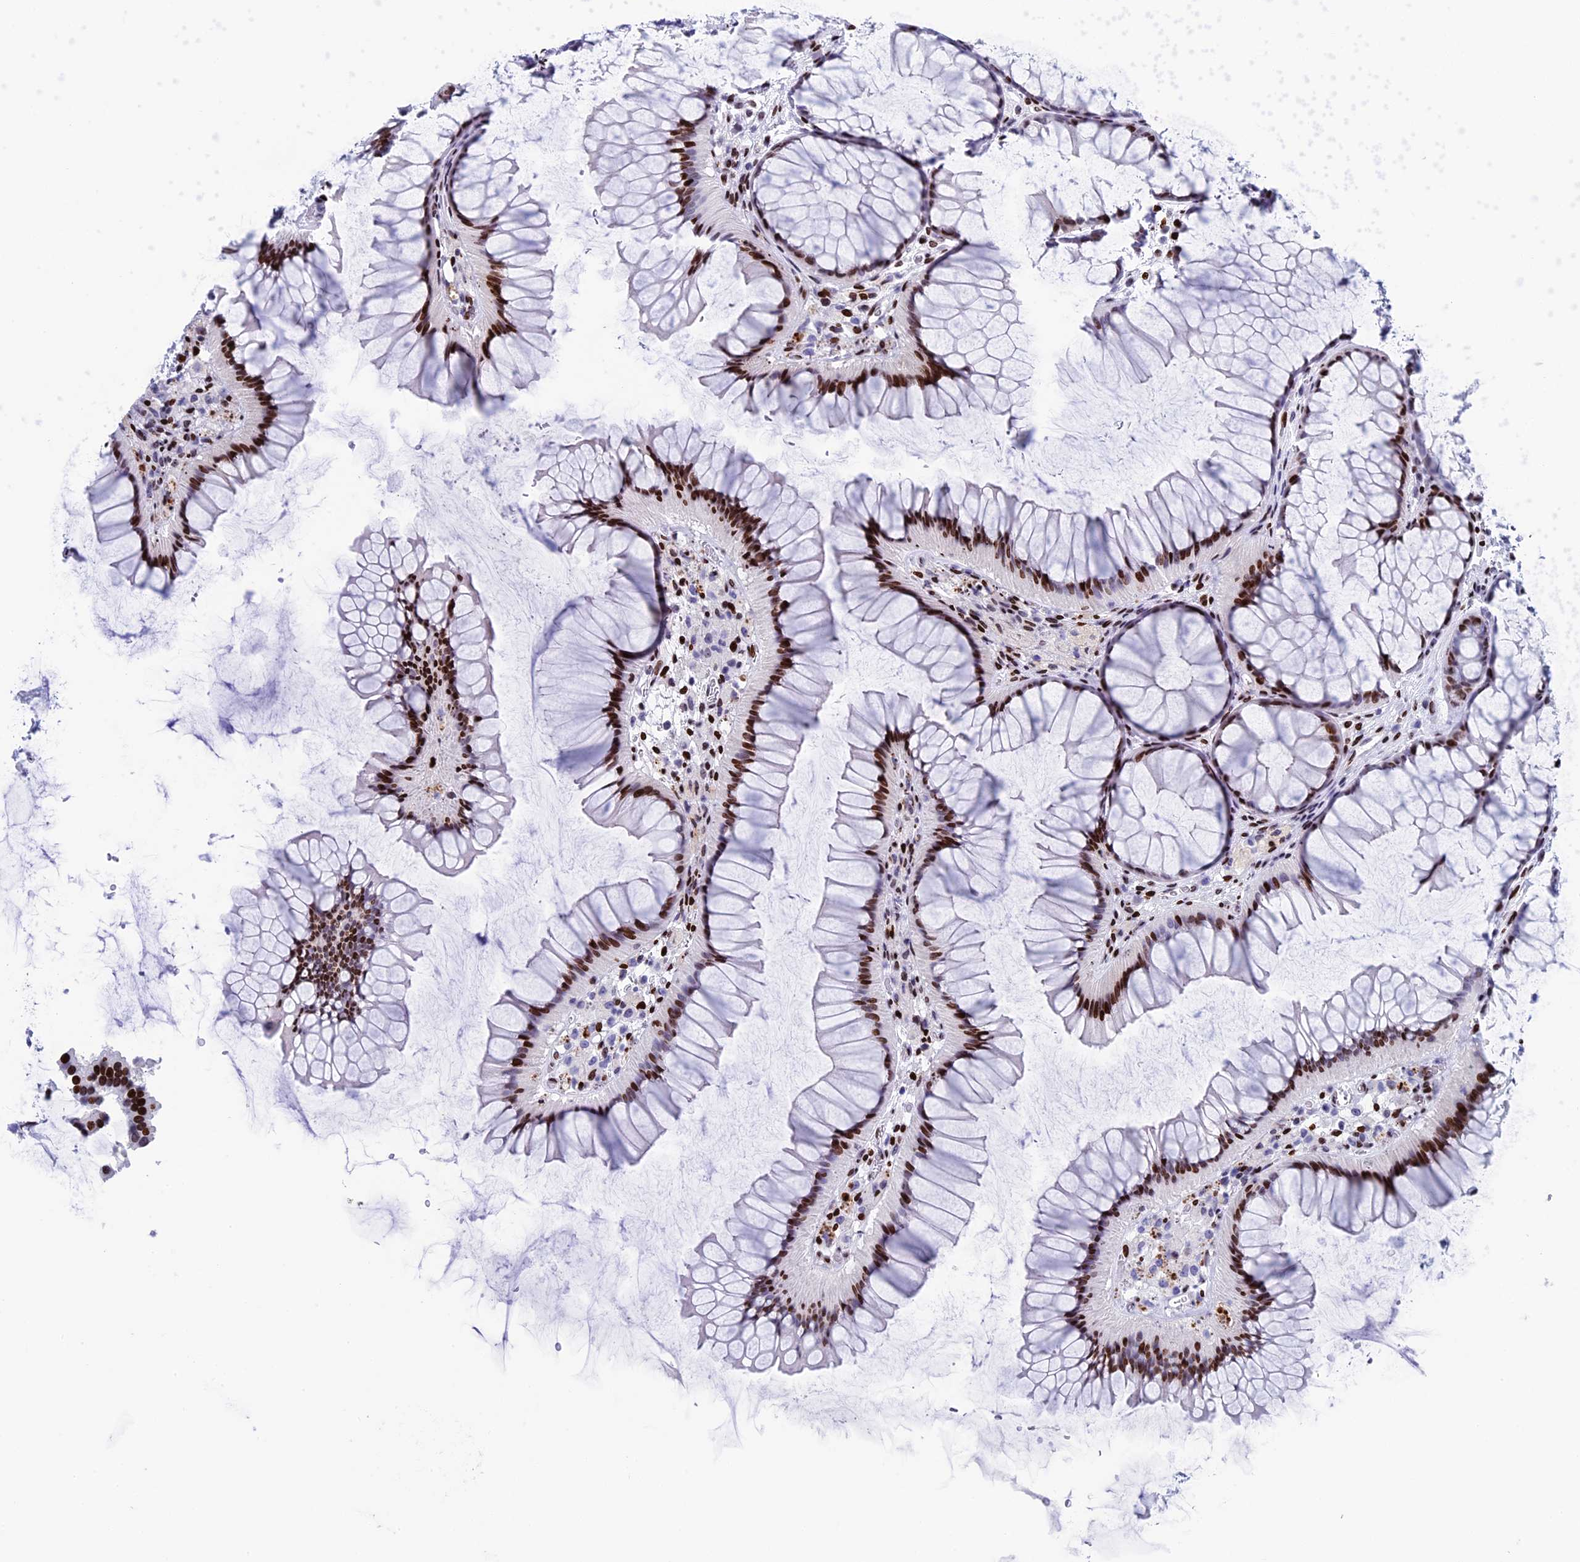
{"staining": {"intensity": "strong", "quantity": ">75%", "location": "none"}, "tissue": "colon", "cell_type": "Endothelial cells", "image_type": "normal", "snomed": [{"axis": "morphology", "description": "Normal tissue, NOS"}, {"axis": "topography", "description": "Colon"}], "caption": "Protein analysis of unremarkable colon exhibits strong None positivity in about >75% of endothelial cells.", "gene": "BTBD3", "patient": {"sex": "female", "age": 82}}